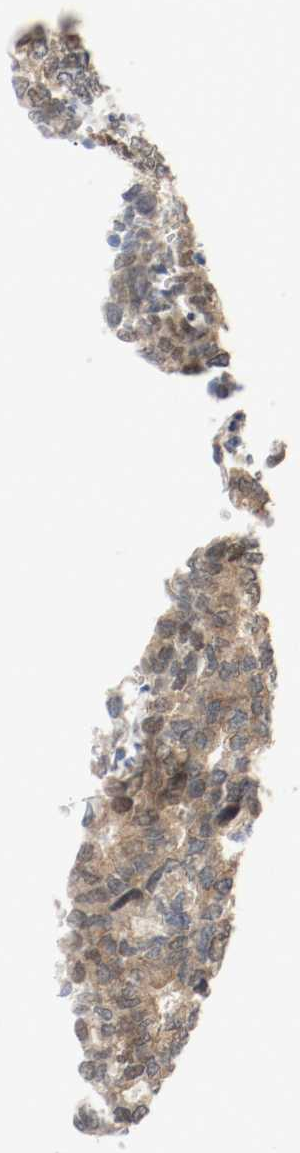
{"staining": {"intensity": "weak", "quantity": ">75%", "location": "cytoplasmic/membranous,nuclear"}, "tissue": "thyroid cancer", "cell_type": "Tumor cells", "image_type": "cancer", "snomed": [{"axis": "morphology", "description": "Papillary adenocarcinoma, NOS"}, {"axis": "topography", "description": "Thyroid gland"}], "caption": "Protein analysis of thyroid cancer (papillary adenocarcinoma) tissue demonstrates weak cytoplasmic/membranous and nuclear positivity in approximately >75% of tumor cells.", "gene": "PPME1", "patient": {"sex": "female", "age": 35}}